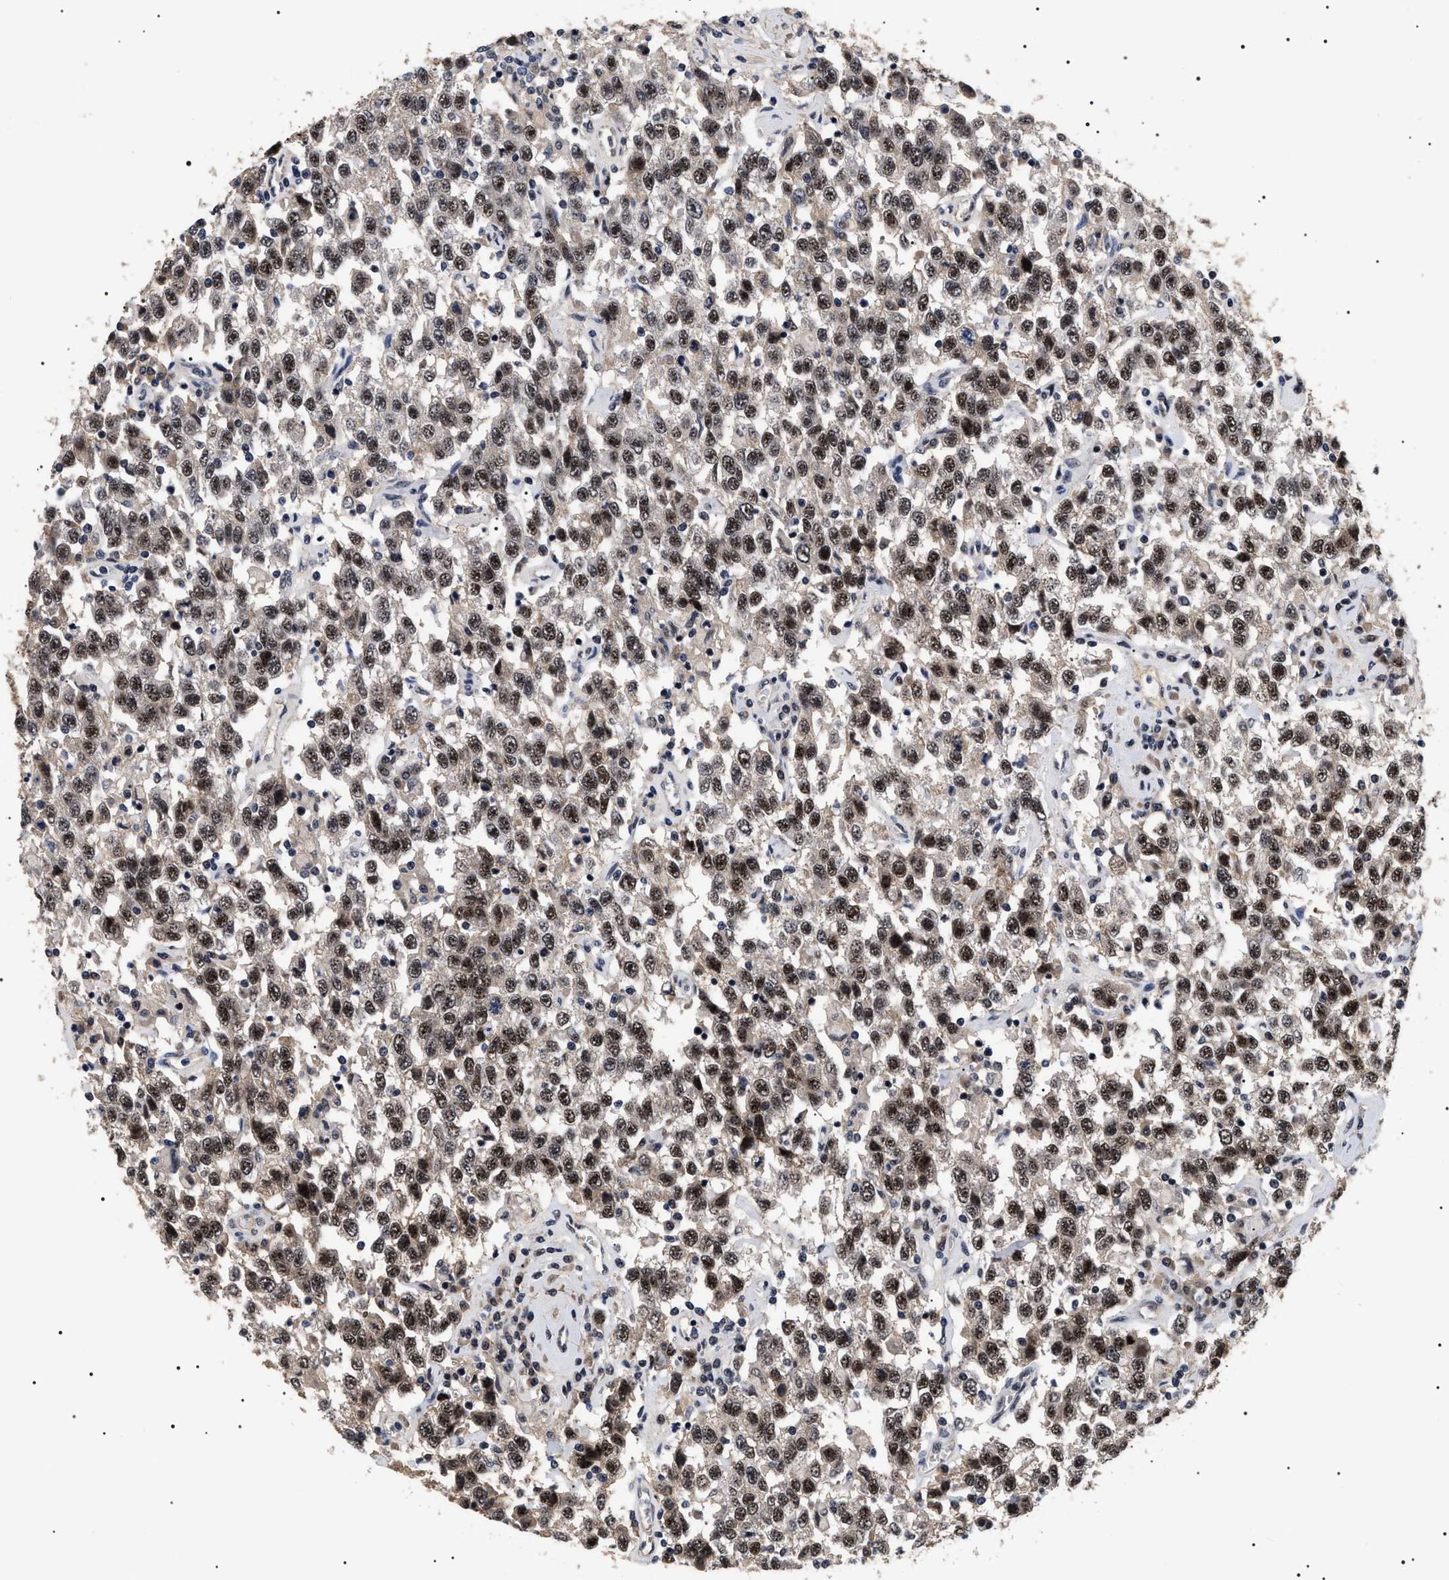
{"staining": {"intensity": "strong", "quantity": ">75%", "location": "nuclear"}, "tissue": "testis cancer", "cell_type": "Tumor cells", "image_type": "cancer", "snomed": [{"axis": "morphology", "description": "Seminoma, NOS"}, {"axis": "topography", "description": "Testis"}], "caption": "Tumor cells show high levels of strong nuclear positivity in about >75% of cells in testis cancer (seminoma).", "gene": "CAAP1", "patient": {"sex": "male", "age": 41}}